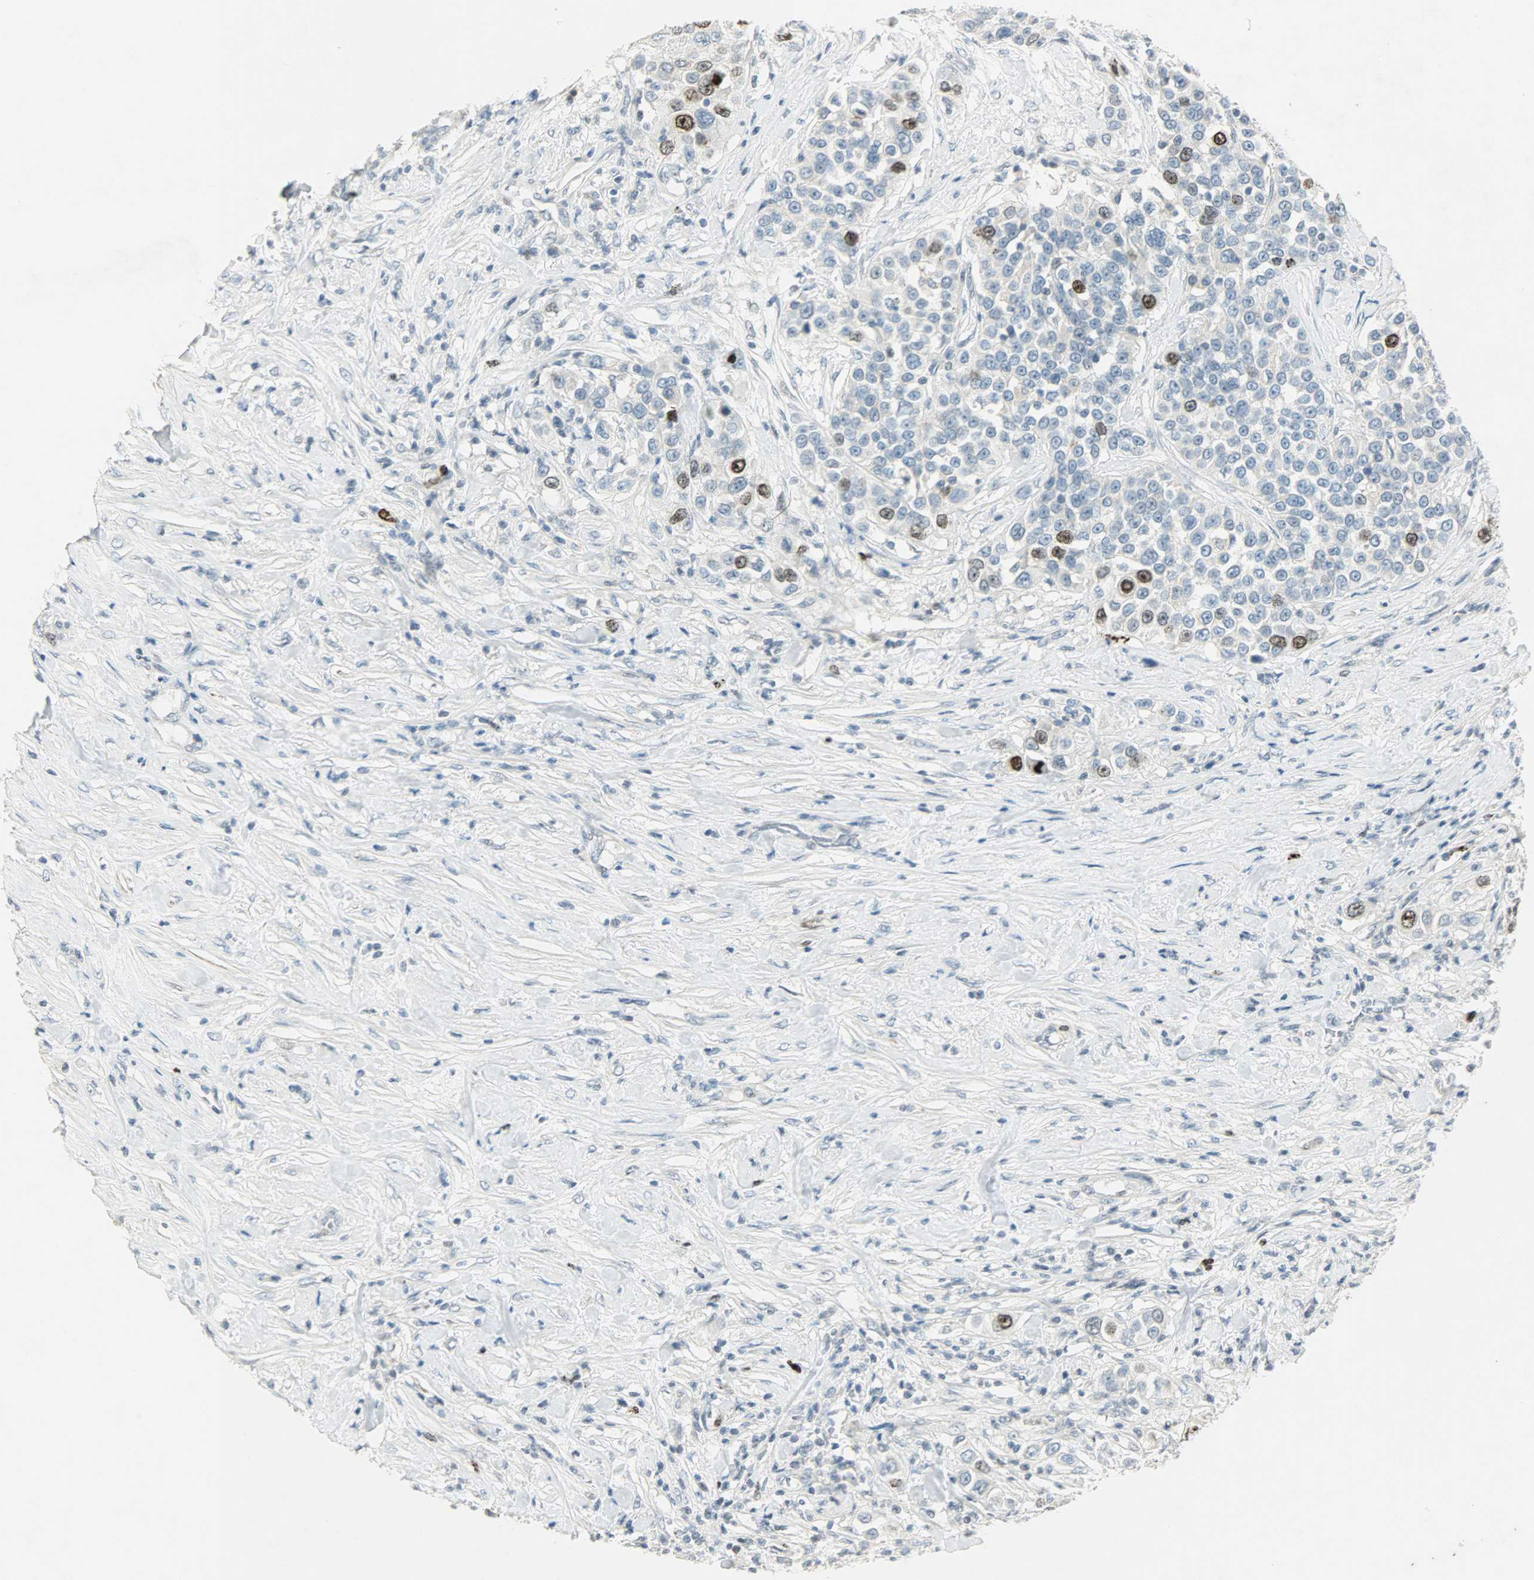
{"staining": {"intensity": "strong", "quantity": "<25%", "location": "nuclear"}, "tissue": "urothelial cancer", "cell_type": "Tumor cells", "image_type": "cancer", "snomed": [{"axis": "morphology", "description": "Urothelial carcinoma, High grade"}, {"axis": "topography", "description": "Urinary bladder"}], "caption": "Protein staining reveals strong nuclear expression in approximately <25% of tumor cells in high-grade urothelial carcinoma. (Brightfield microscopy of DAB IHC at high magnification).", "gene": "AURKB", "patient": {"sex": "female", "age": 80}}